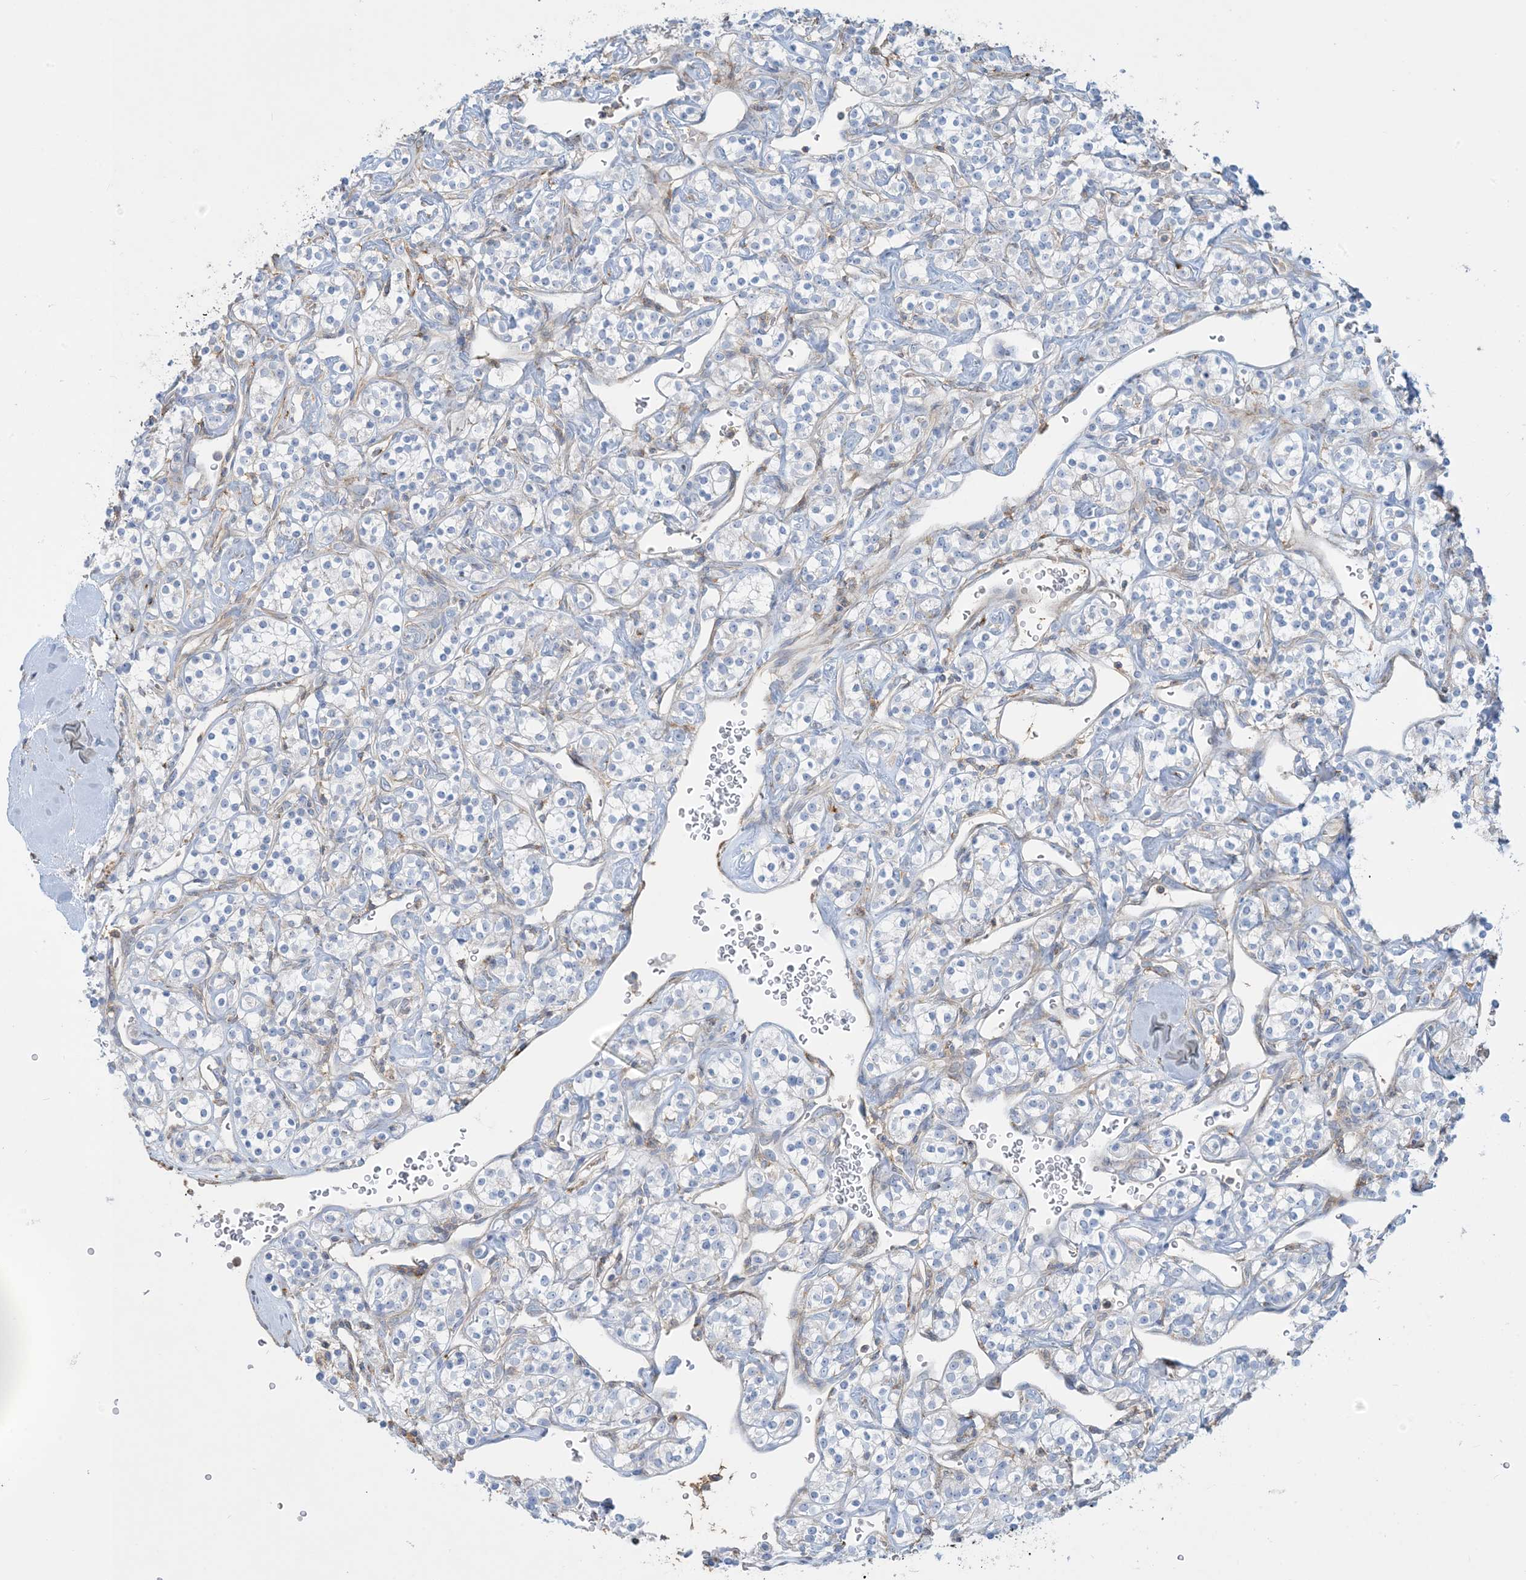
{"staining": {"intensity": "negative", "quantity": "none", "location": "none"}, "tissue": "renal cancer", "cell_type": "Tumor cells", "image_type": "cancer", "snomed": [{"axis": "morphology", "description": "Adenocarcinoma, NOS"}, {"axis": "topography", "description": "Kidney"}], "caption": "Tumor cells show no significant positivity in adenocarcinoma (renal).", "gene": "GTF3C2", "patient": {"sex": "male", "age": 77}}